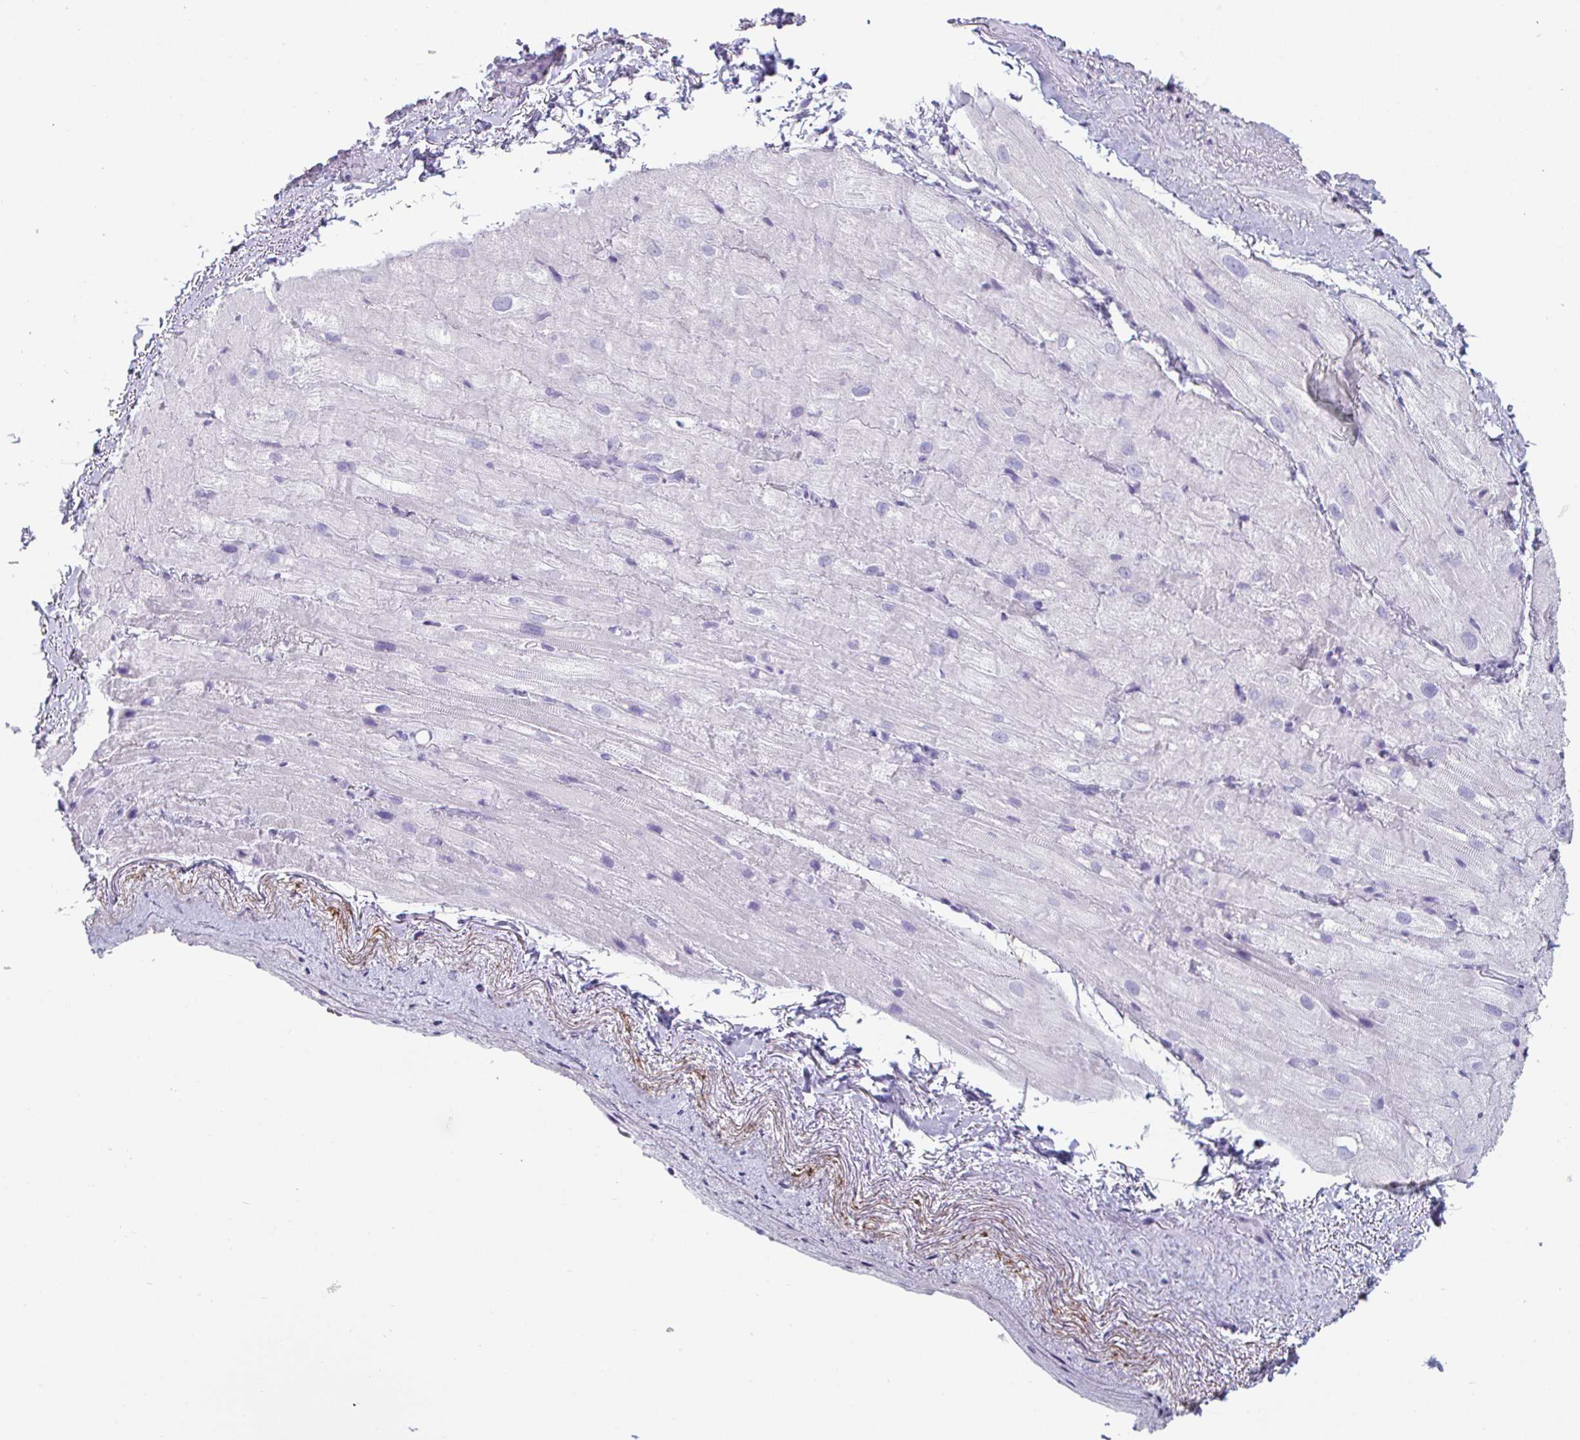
{"staining": {"intensity": "negative", "quantity": "none", "location": "none"}, "tissue": "heart muscle", "cell_type": "Cardiomyocytes", "image_type": "normal", "snomed": [{"axis": "morphology", "description": "Normal tissue, NOS"}, {"axis": "topography", "description": "Heart"}], "caption": "IHC photomicrograph of normal heart muscle: heart muscle stained with DAB (3,3'-diaminobenzidine) exhibits no significant protein expression in cardiomyocytes. (DAB (3,3'-diaminobenzidine) immunohistochemistry visualized using brightfield microscopy, high magnification).", "gene": "CREG2", "patient": {"sex": "male", "age": 62}}